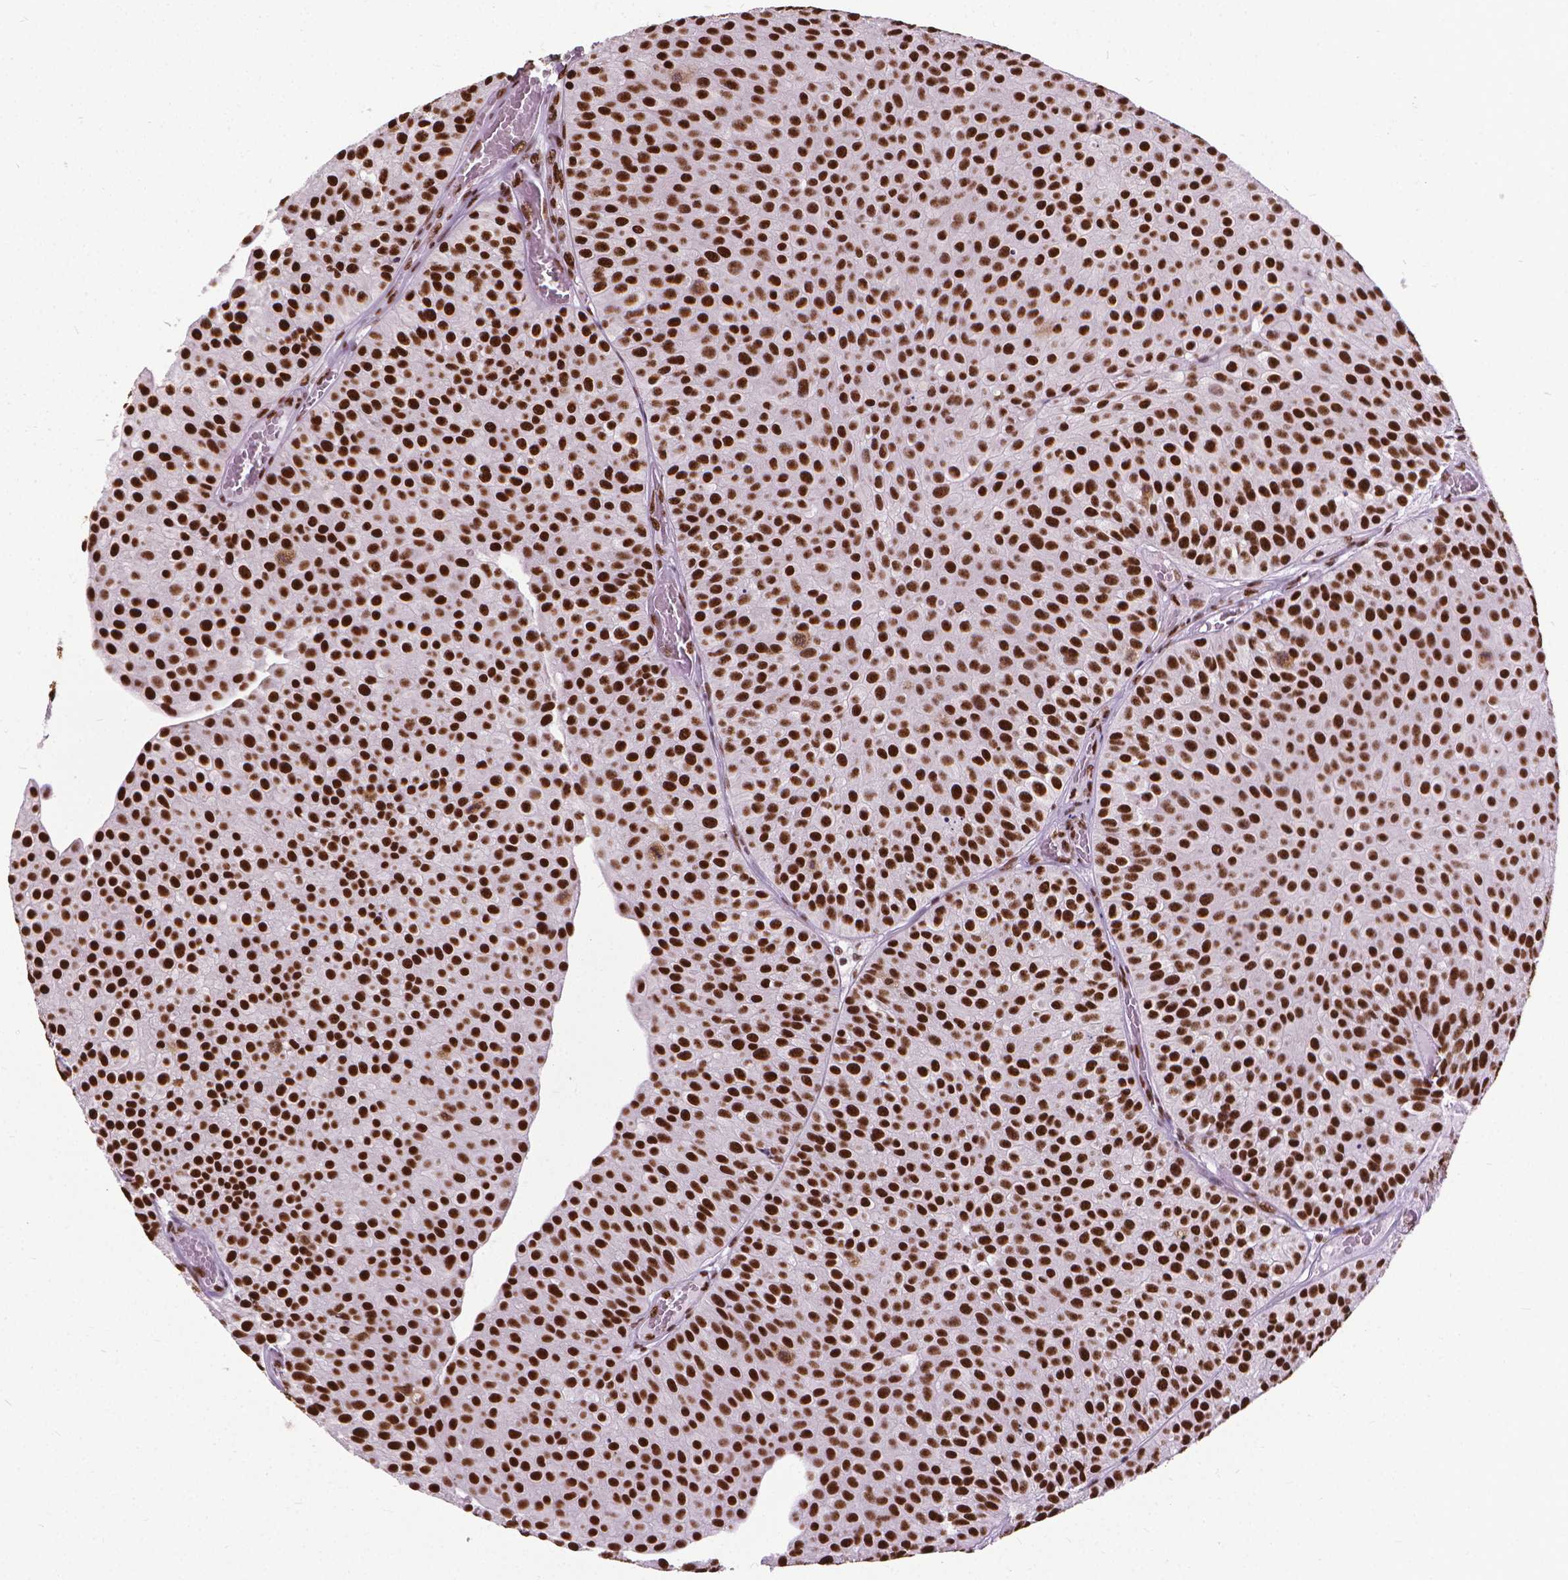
{"staining": {"intensity": "strong", "quantity": ">75%", "location": "nuclear"}, "tissue": "urothelial cancer", "cell_type": "Tumor cells", "image_type": "cancer", "snomed": [{"axis": "morphology", "description": "Urothelial carcinoma, Low grade"}, {"axis": "topography", "description": "Urinary bladder"}], "caption": "High-magnification brightfield microscopy of urothelial cancer stained with DAB (3,3'-diaminobenzidine) (brown) and counterstained with hematoxylin (blue). tumor cells exhibit strong nuclear staining is identified in about>75% of cells.", "gene": "AKAP8", "patient": {"sex": "female", "age": 87}}